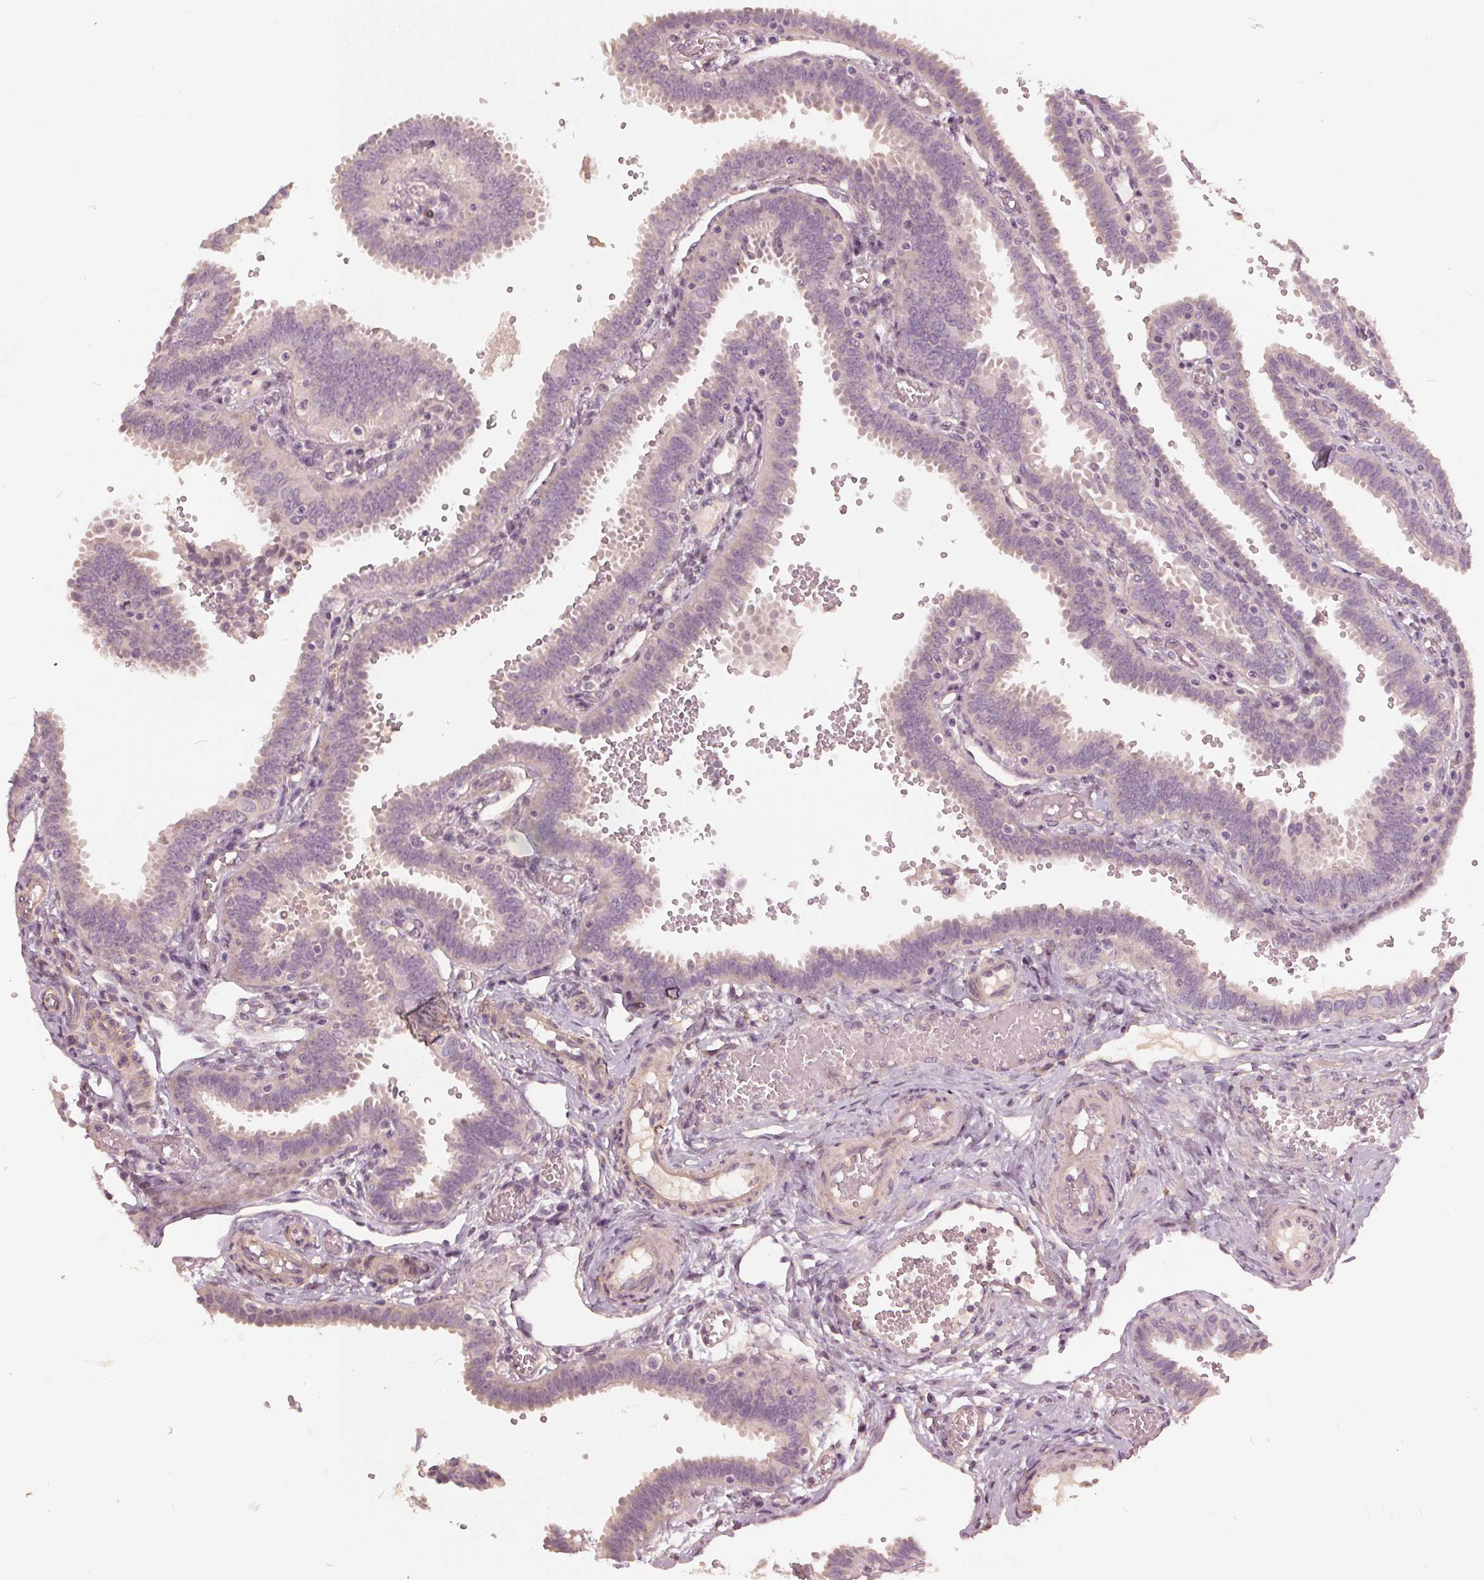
{"staining": {"intensity": "negative", "quantity": "none", "location": "none"}, "tissue": "fallopian tube", "cell_type": "Glandular cells", "image_type": "normal", "snomed": [{"axis": "morphology", "description": "Normal tissue, NOS"}, {"axis": "topography", "description": "Fallopian tube"}], "caption": "There is no significant expression in glandular cells of fallopian tube. Brightfield microscopy of immunohistochemistry stained with DAB (brown) and hematoxylin (blue), captured at high magnification.", "gene": "KLK13", "patient": {"sex": "female", "age": 37}}